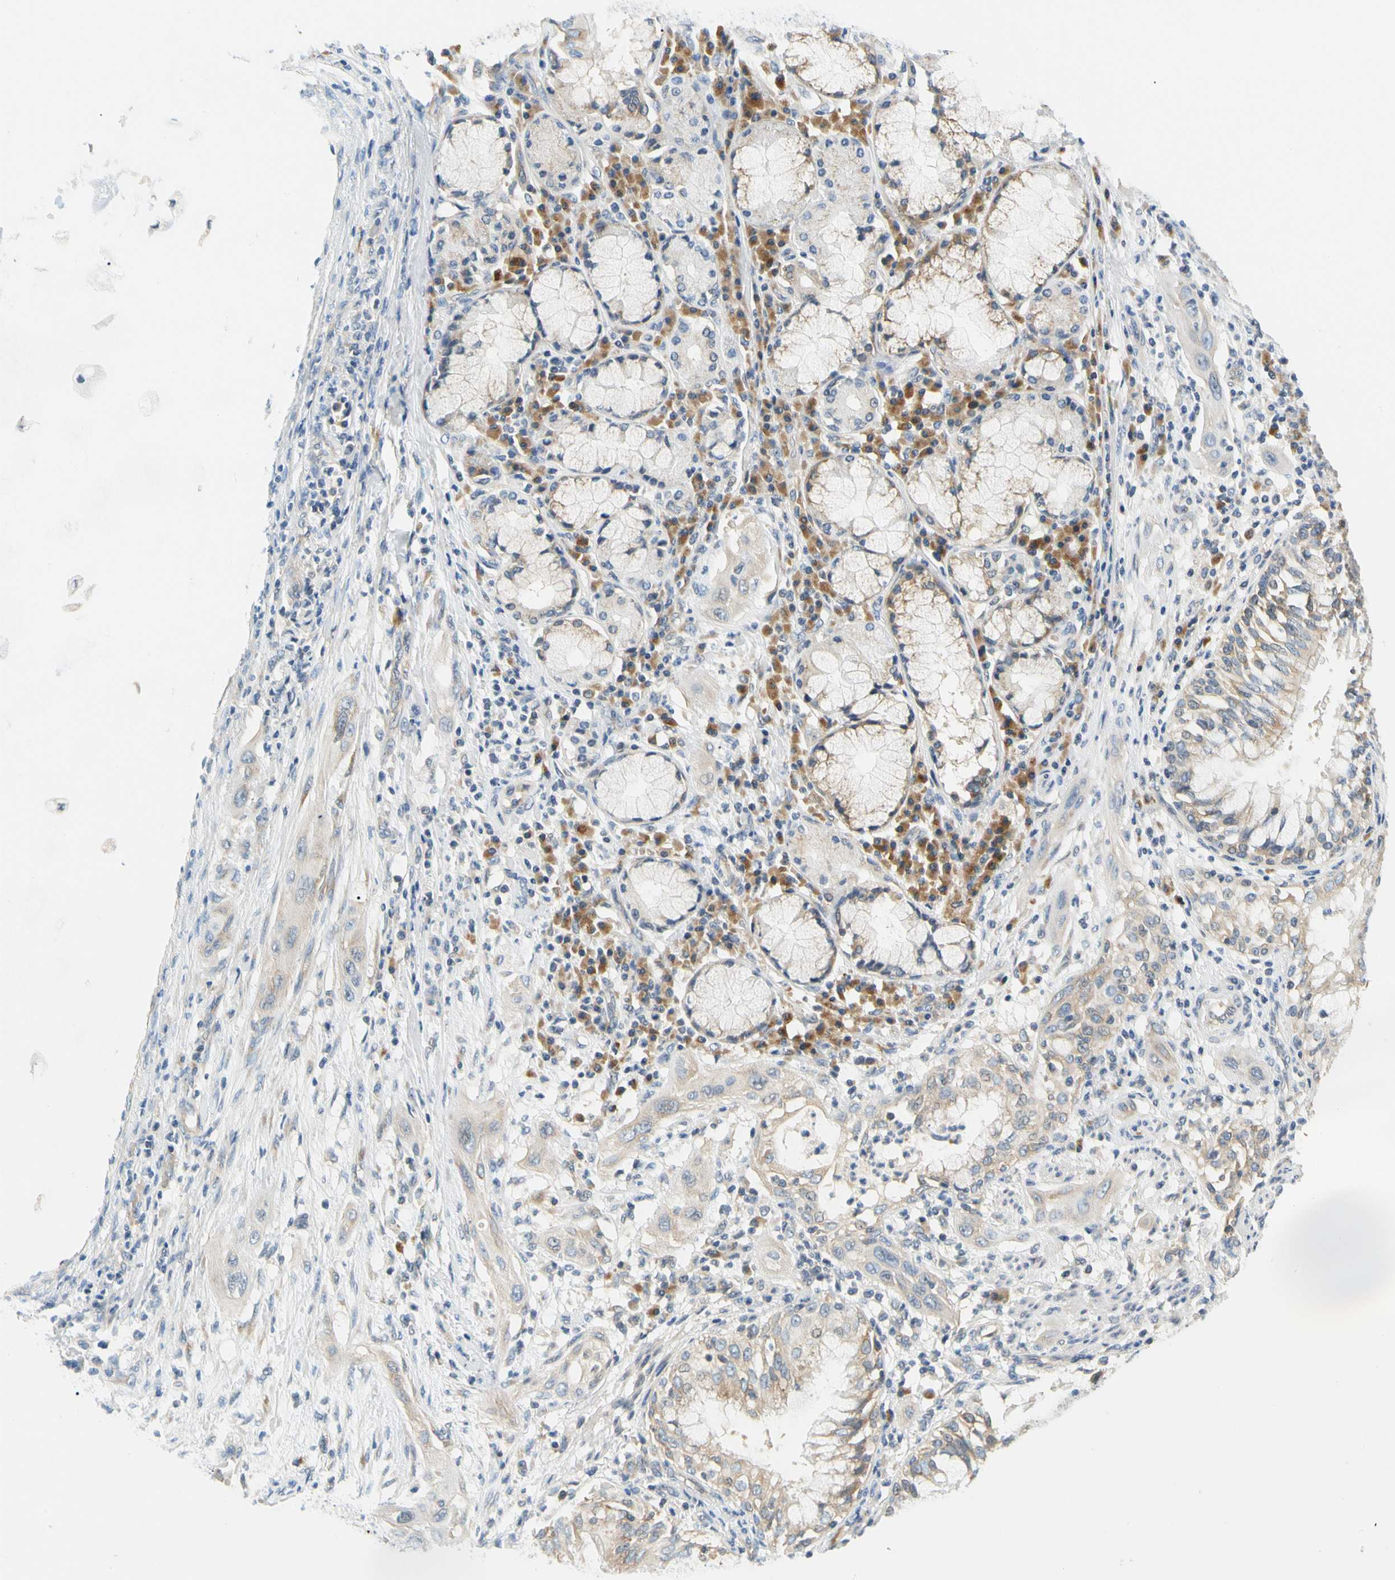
{"staining": {"intensity": "weak", "quantity": ">75%", "location": "cytoplasmic/membranous"}, "tissue": "lung cancer", "cell_type": "Tumor cells", "image_type": "cancer", "snomed": [{"axis": "morphology", "description": "Squamous cell carcinoma, NOS"}, {"axis": "topography", "description": "Lung"}], "caption": "Lung cancer tissue exhibits weak cytoplasmic/membranous staining in approximately >75% of tumor cells, visualized by immunohistochemistry.", "gene": "LRRC47", "patient": {"sex": "female", "age": 47}}